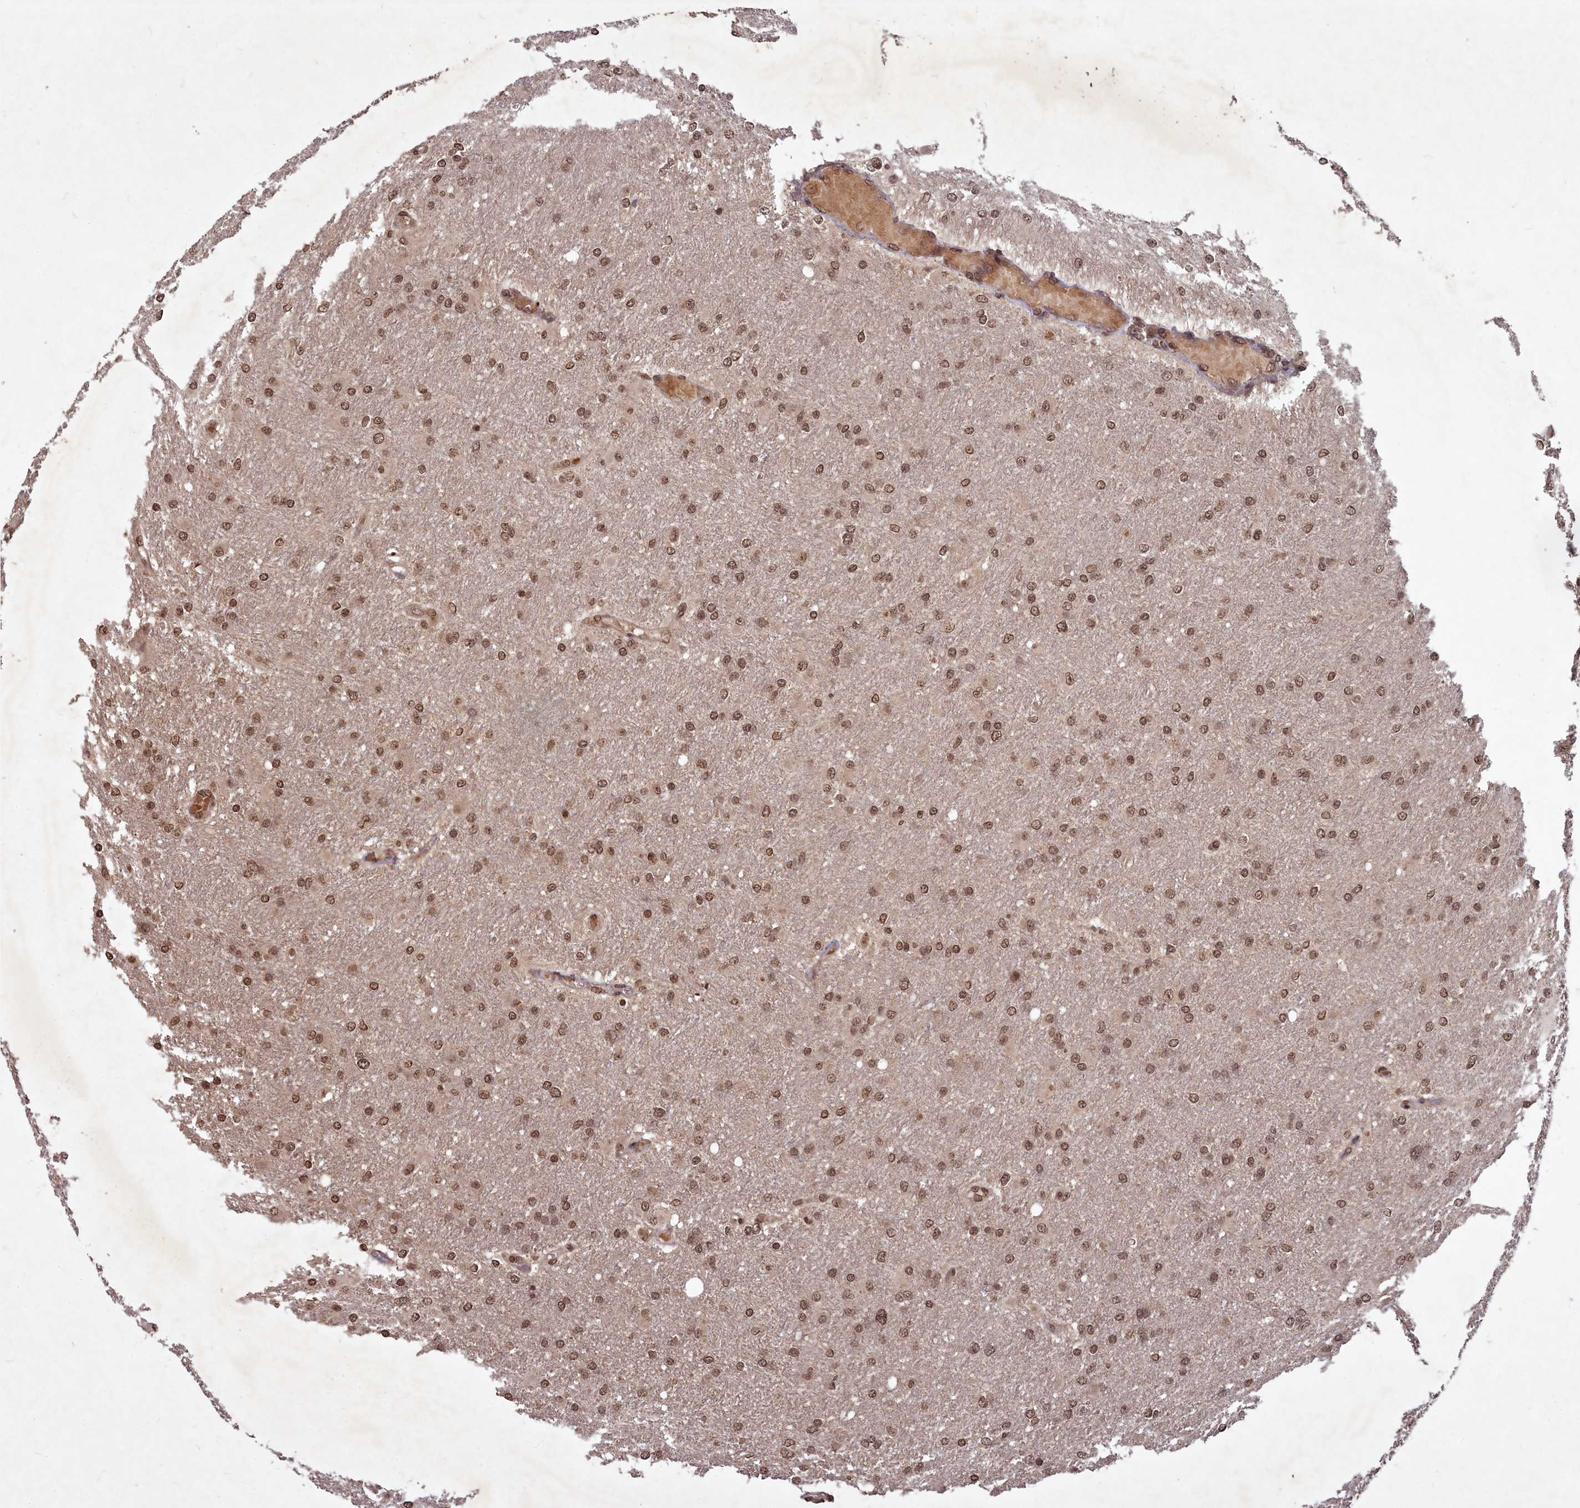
{"staining": {"intensity": "moderate", "quantity": ">75%", "location": "nuclear"}, "tissue": "glioma", "cell_type": "Tumor cells", "image_type": "cancer", "snomed": [{"axis": "morphology", "description": "Glioma, malignant, High grade"}, {"axis": "topography", "description": "Cerebral cortex"}], "caption": "Glioma stained with DAB (3,3'-diaminobenzidine) immunohistochemistry demonstrates medium levels of moderate nuclear positivity in approximately >75% of tumor cells. (Stains: DAB (3,3'-diaminobenzidine) in brown, nuclei in blue, Microscopy: brightfield microscopy at high magnification).", "gene": "SRMS", "patient": {"sex": "female", "age": 36}}